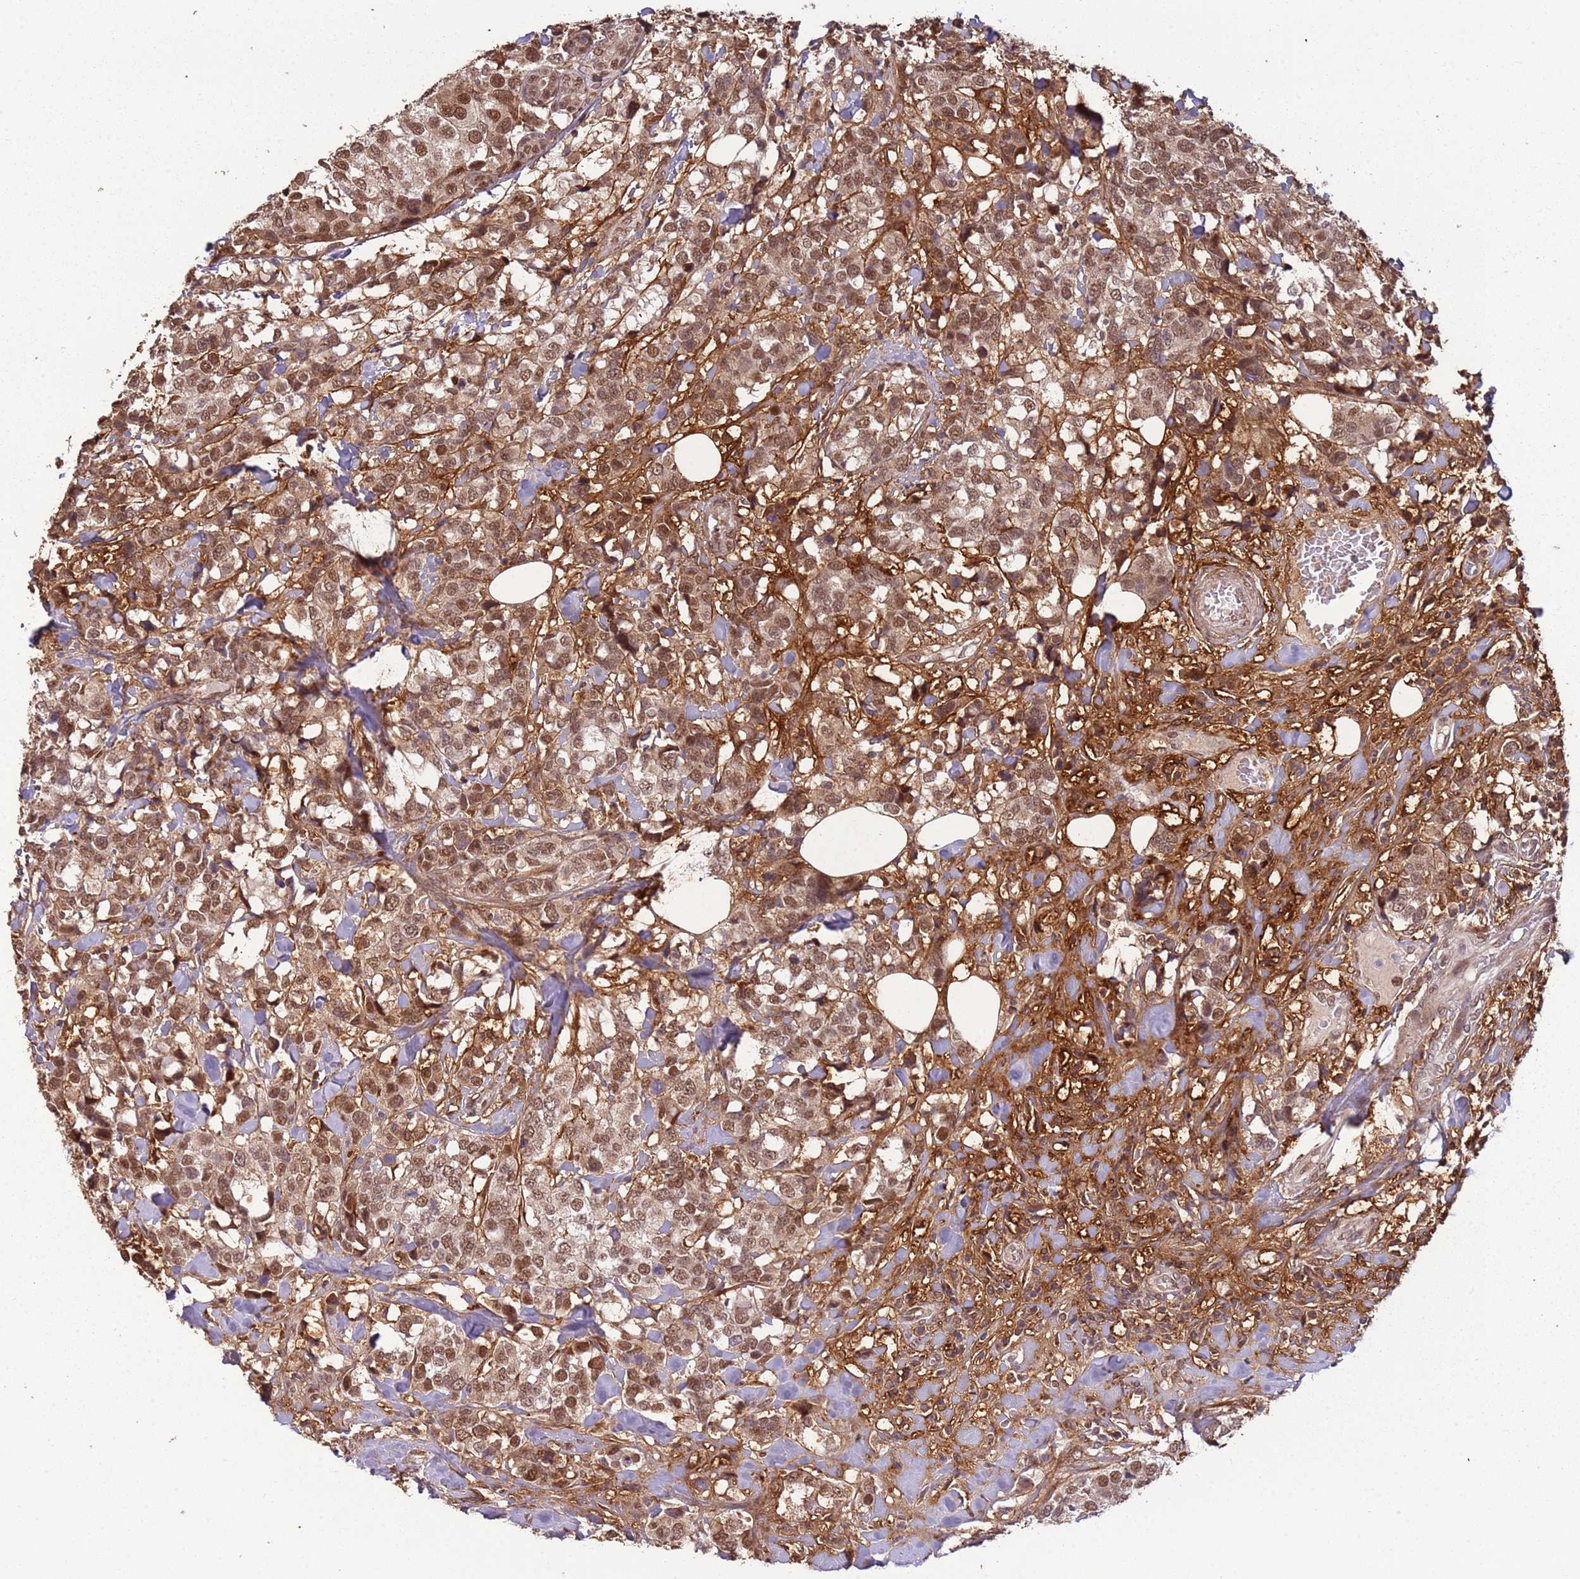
{"staining": {"intensity": "moderate", "quantity": ">75%", "location": "nuclear"}, "tissue": "breast cancer", "cell_type": "Tumor cells", "image_type": "cancer", "snomed": [{"axis": "morphology", "description": "Lobular carcinoma"}, {"axis": "topography", "description": "Breast"}], "caption": "Protein staining of lobular carcinoma (breast) tissue reveals moderate nuclear expression in about >75% of tumor cells. The staining was performed using DAB (3,3'-diaminobenzidine), with brown indicating positive protein expression. Nuclei are stained blue with hematoxylin.", "gene": "POLR3H", "patient": {"sex": "female", "age": 59}}